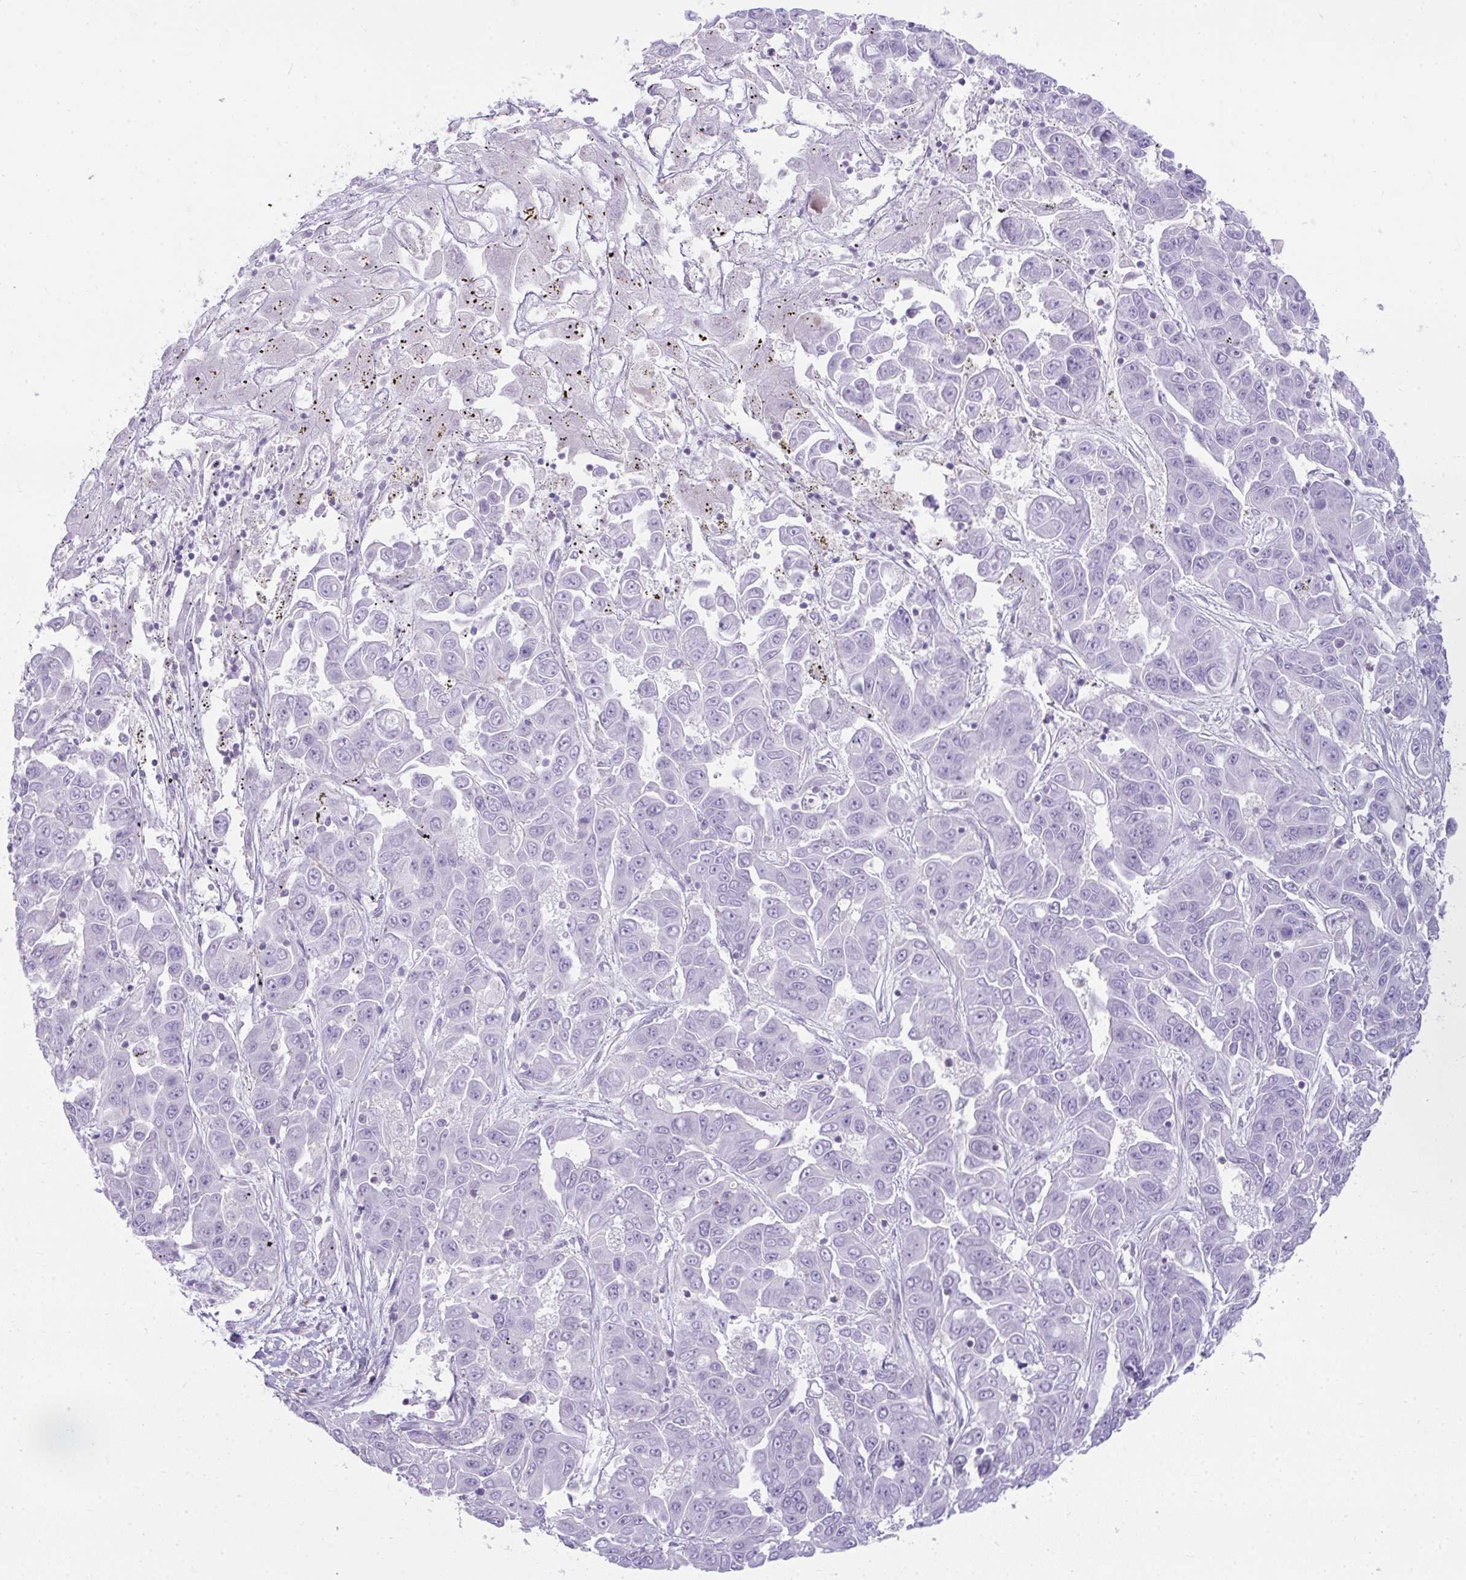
{"staining": {"intensity": "negative", "quantity": "none", "location": "none"}, "tissue": "liver cancer", "cell_type": "Tumor cells", "image_type": "cancer", "snomed": [{"axis": "morphology", "description": "Cholangiocarcinoma"}, {"axis": "topography", "description": "Liver"}], "caption": "DAB immunohistochemical staining of liver cholangiocarcinoma shows no significant staining in tumor cells. (Stains: DAB (3,3'-diaminobenzidine) immunohistochemistry (IHC) with hematoxylin counter stain, Microscopy: brightfield microscopy at high magnification).", "gene": "CDRT15", "patient": {"sex": "female", "age": 52}}